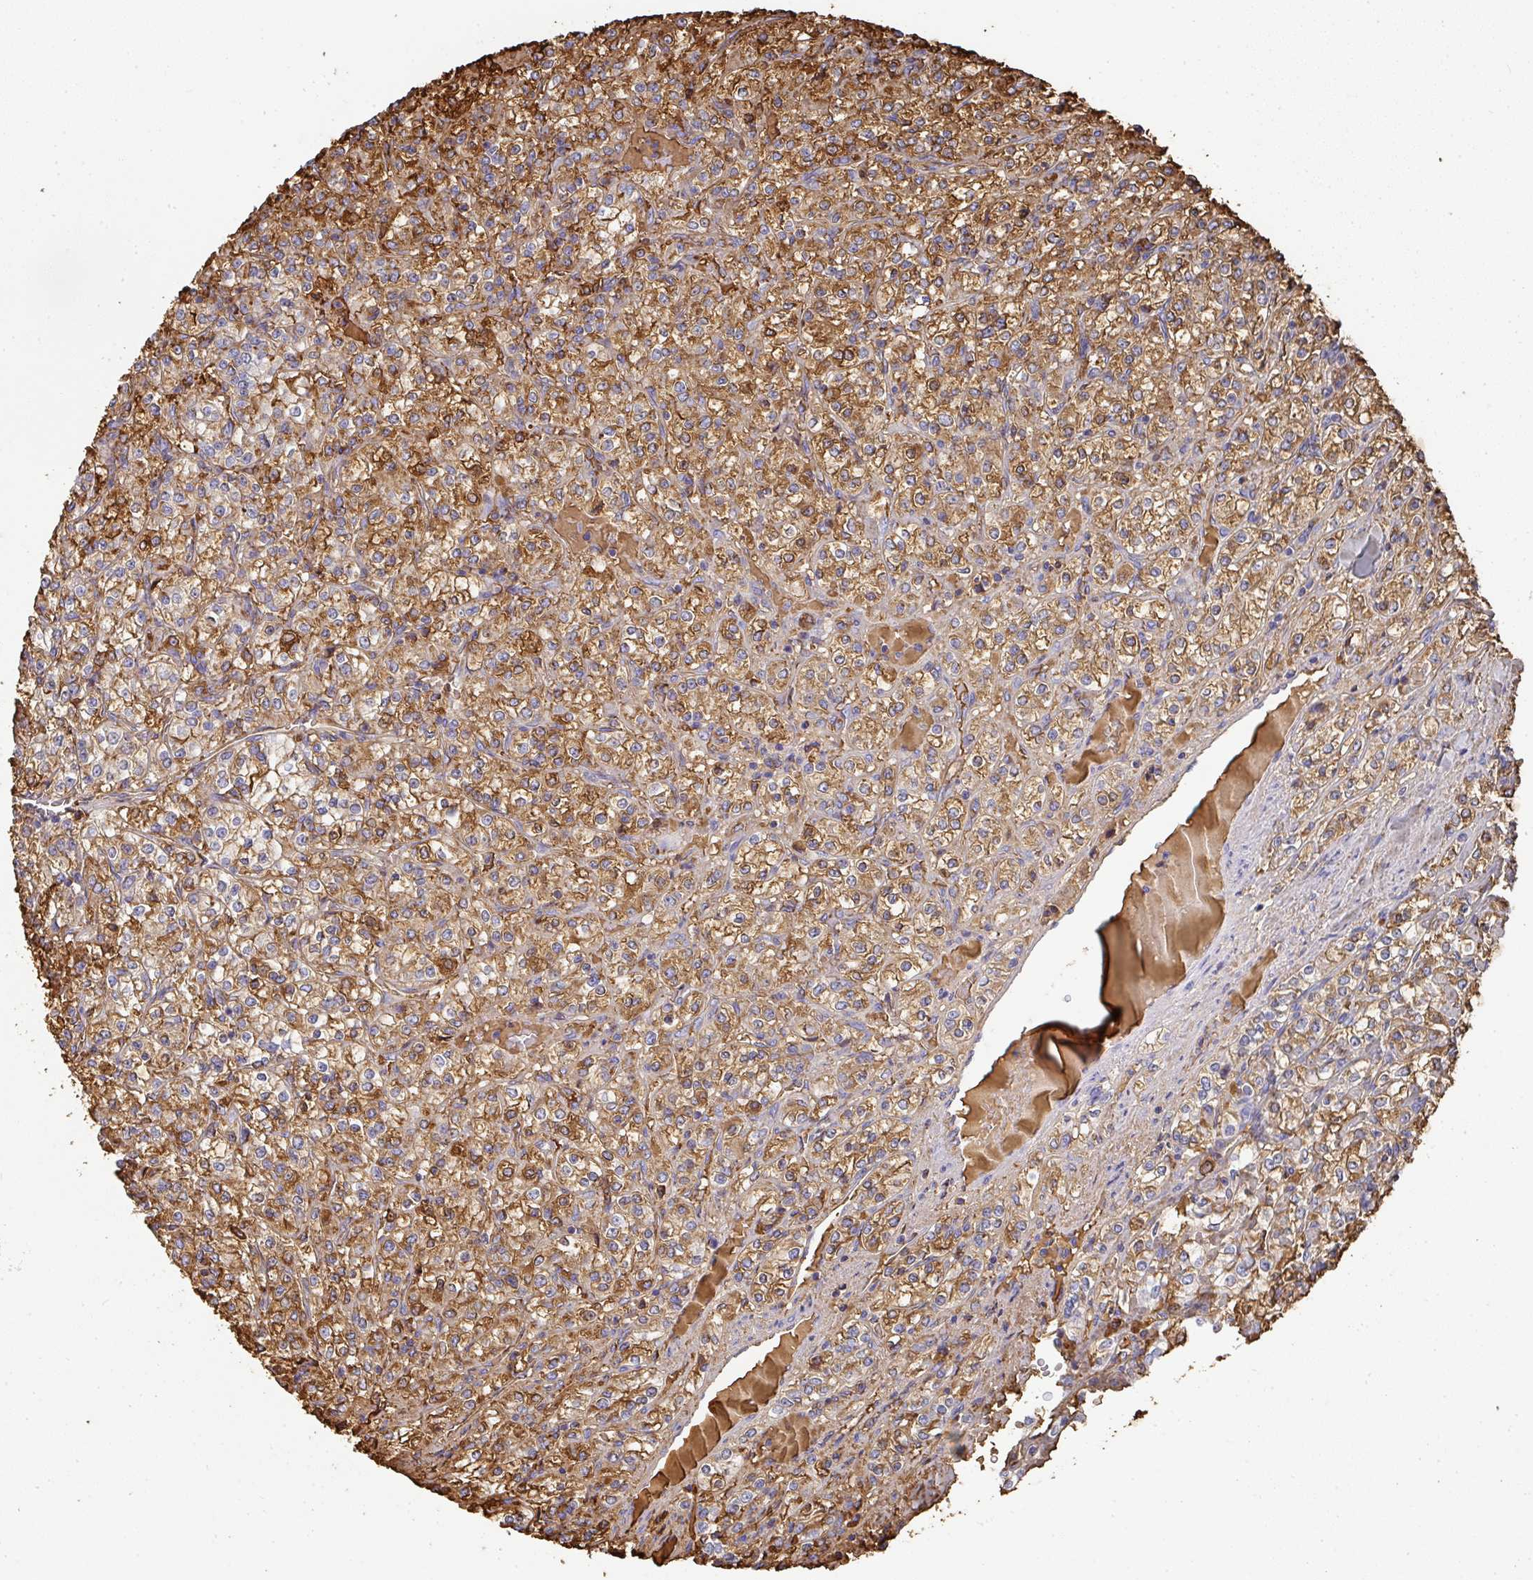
{"staining": {"intensity": "moderate", "quantity": ">75%", "location": "cytoplasmic/membranous"}, "tissue": "renal cancer", "cell_type": "Tumor cells", "image_type": "cancer", "snomed": [{"axis": "morphology", "description": "Adenocarcinoma, NOS"}, {"axis": "topography", "description": "Kidney"}], "caption": "High-power microscopy captured an immunohistochemistry (IHC) histopathology image of adenocarcinoma (renal), revealing moderate cytoplasmic/membranous staining in approximately >75% of tumor cells. Using DAB (brown) and hematoxylin (blue) stains, captured at high magnification using brightfield microscopy.", "gene": "ALB", "patient": {"sex": "male", "age": 77}}